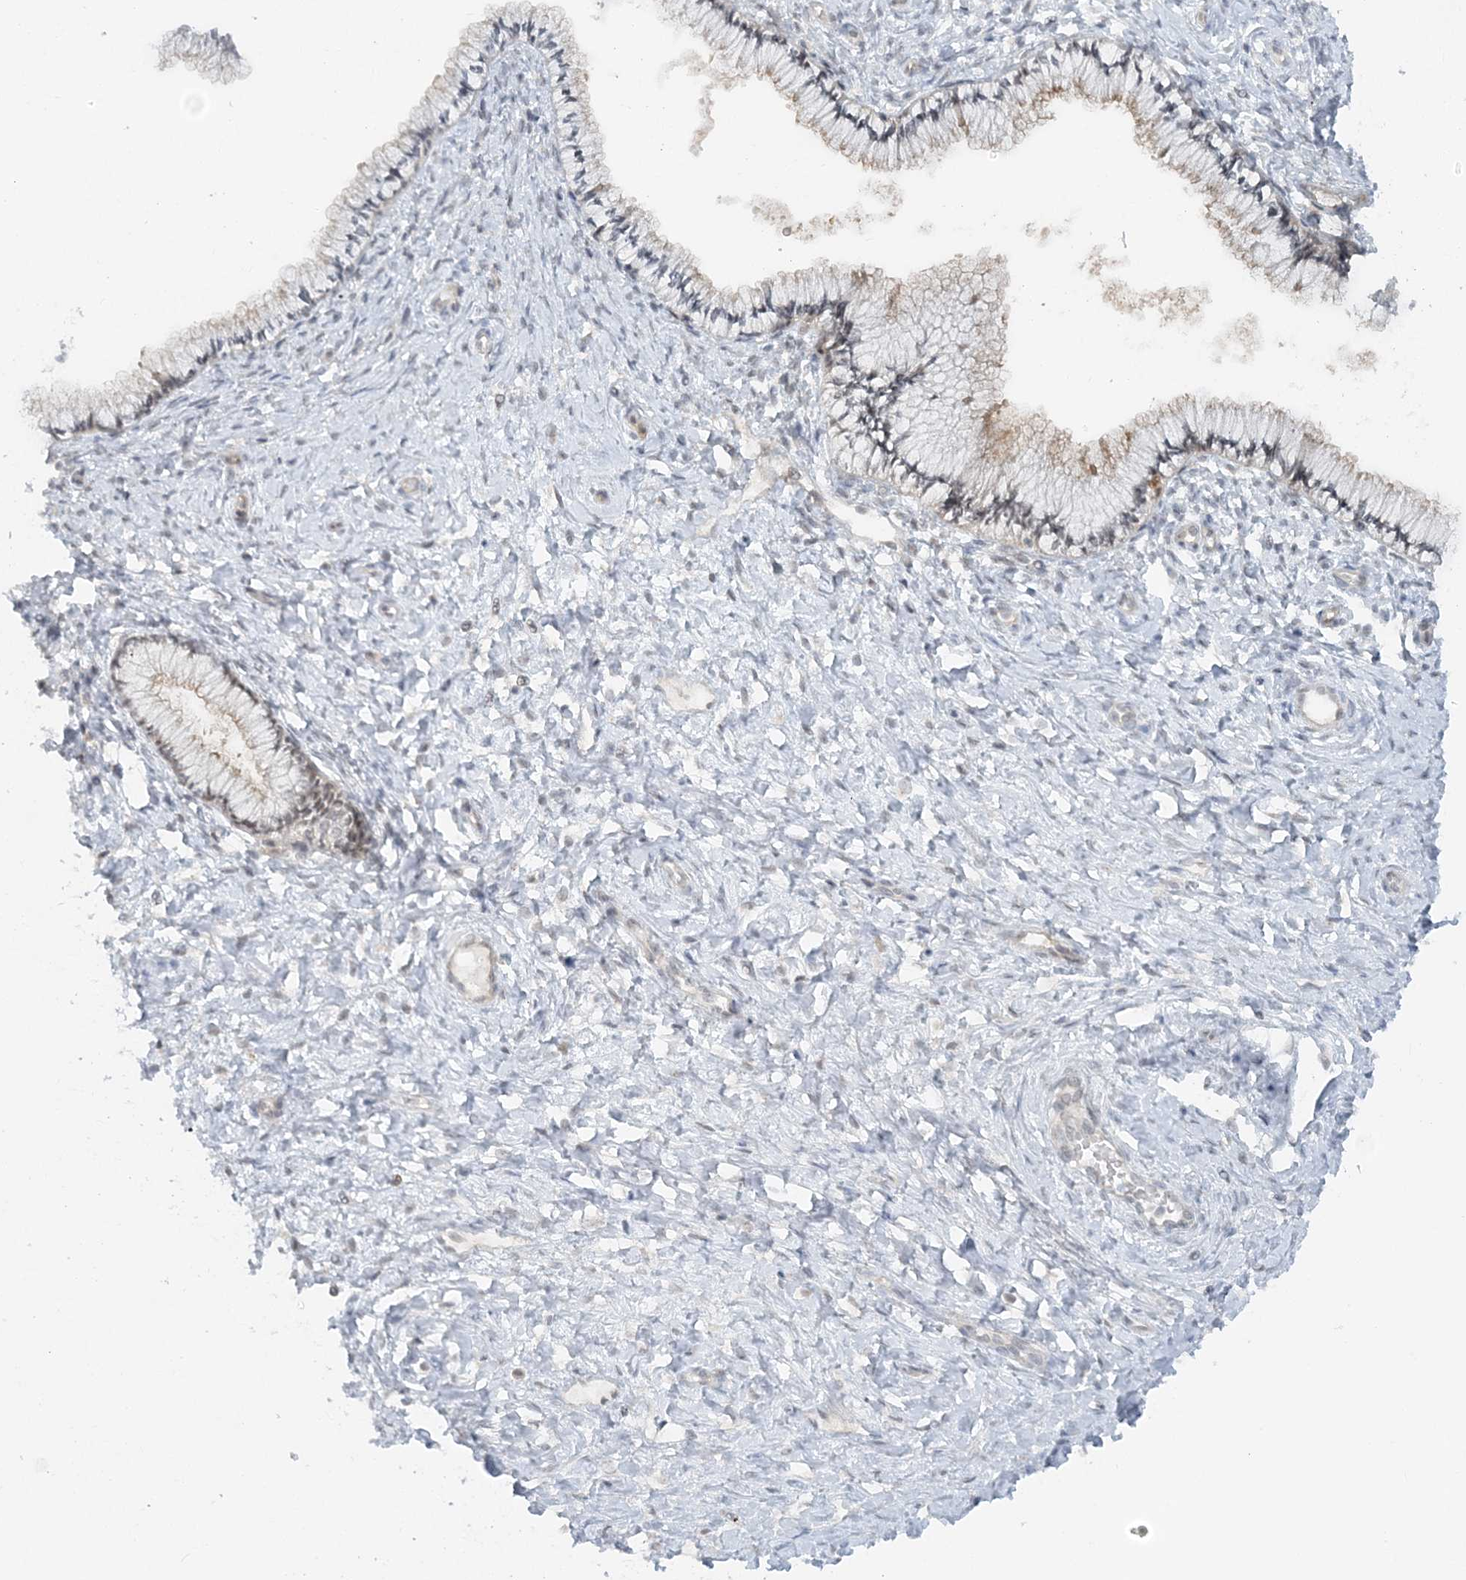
{"staining": {"intensity": "weak", "quantity": "25%-75%", "location": "cytoplasmic/membranous"}, "tissue": "cervix", "cell_type": "Glandular cells", "image_type": "normal", "snomed": [{"axis": "morphology", "description": "Normal tissue, NOS"}, {"axis": "topography", "description": "Cervix"}], "caption": "Weak cytoplasmic/membranous positivity is seen in approximately 25%-75% of glandular cells in benign cervix. Using DAB (3,3'-diaminobenzidine) (brown) and hematoxylin (blue) stains, captured at high magnification using brightfield microscopy.", "gene": "ATP11A", "patient": {"sex": "female", "age": 36}}